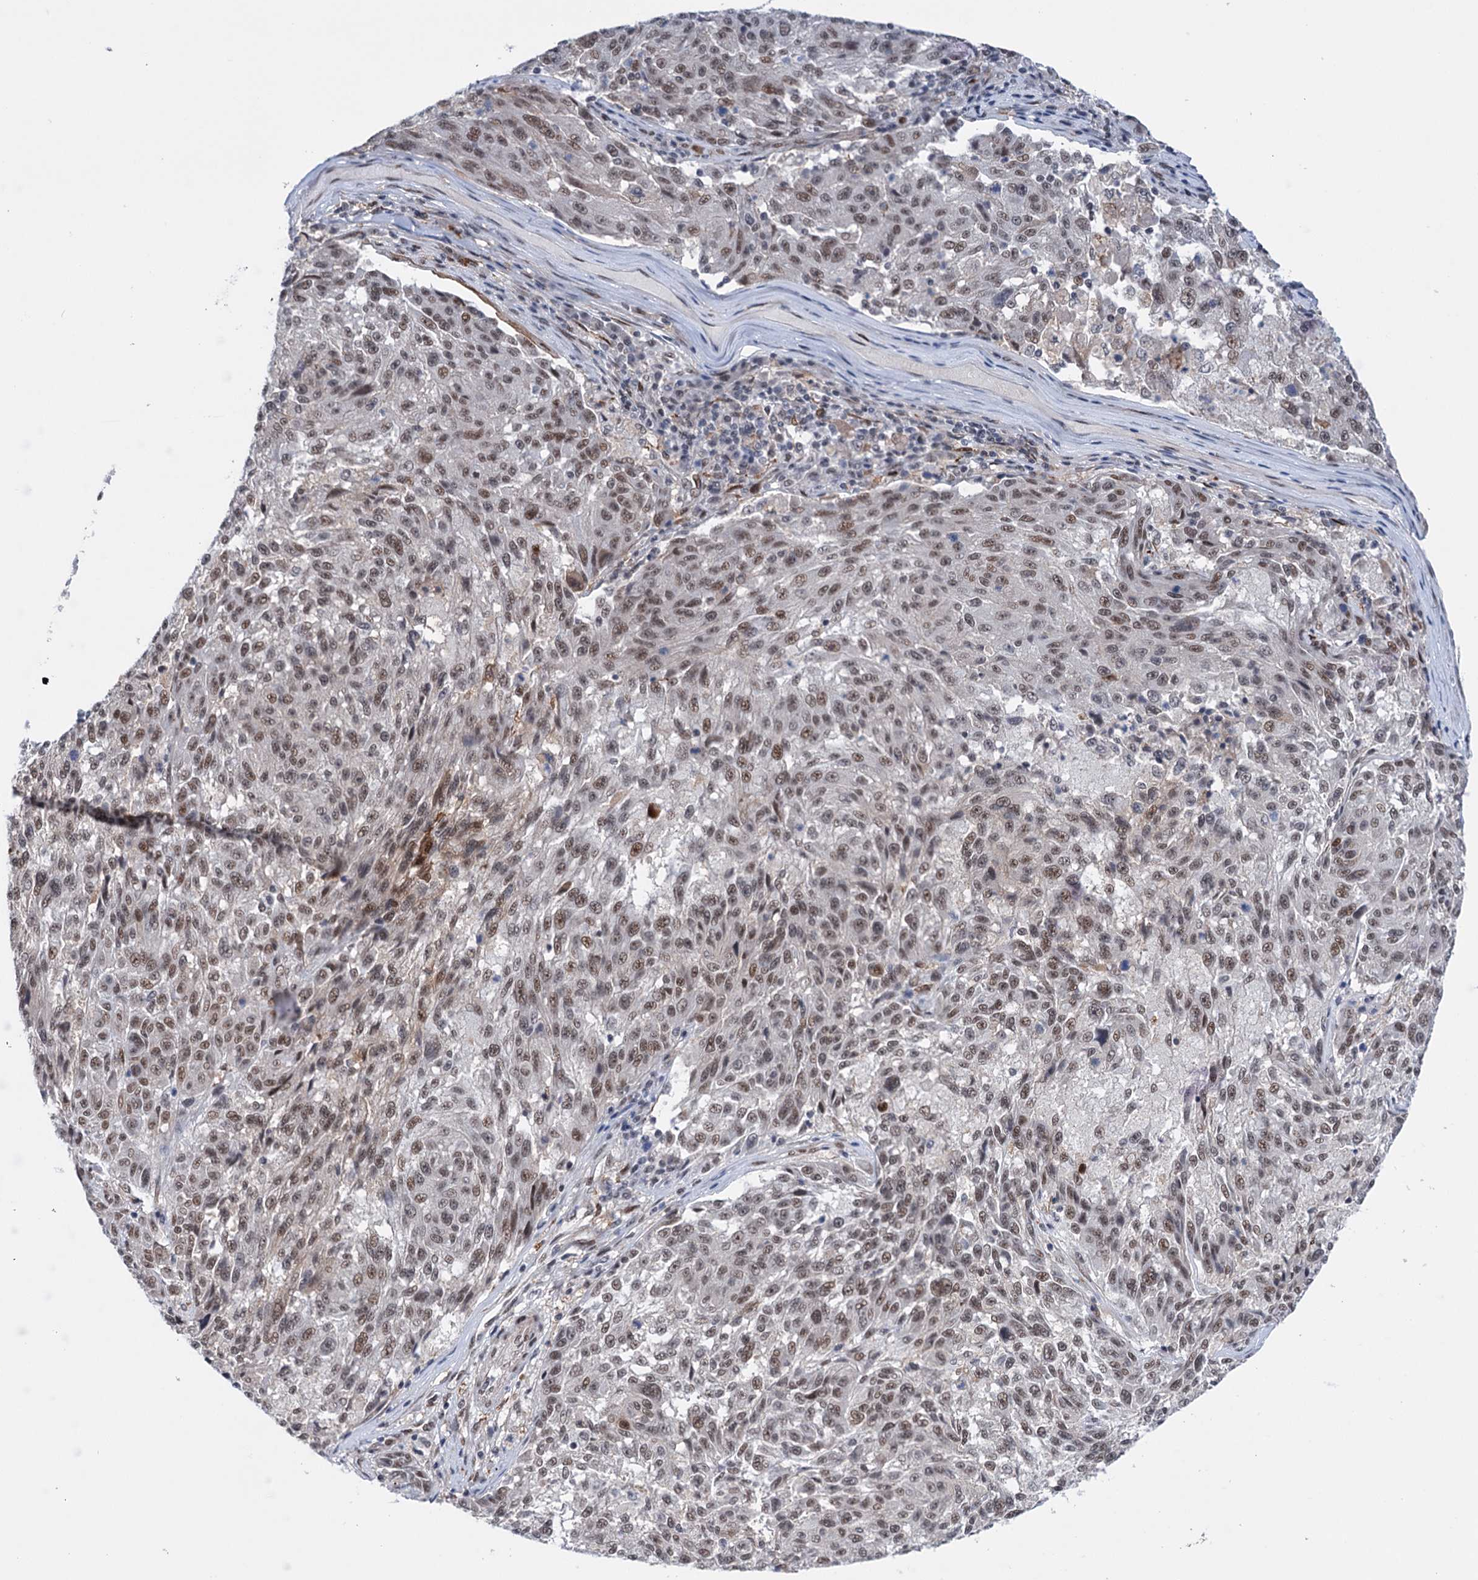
{"staining": {"intensity": "moderate", "quantity": ">75%", "location": "nuclear"}, "tissue": "melanoma", "cell_type": "Tumor cells", "image_type": "cancer", "snomed": [{"axis": "morphology", "description": "Malignant melanoma, NOS"}, {"axis": "topography", "description": "Skin"}], "caption": "IHC histopathology image of malignant melanoma stained for a protein (brown), which displays medium levels of moderate nuclear expression in approximately >75% of tumor cells.", "gene": "FAM53A", "patient": {"sex": "male", "age": 53}}